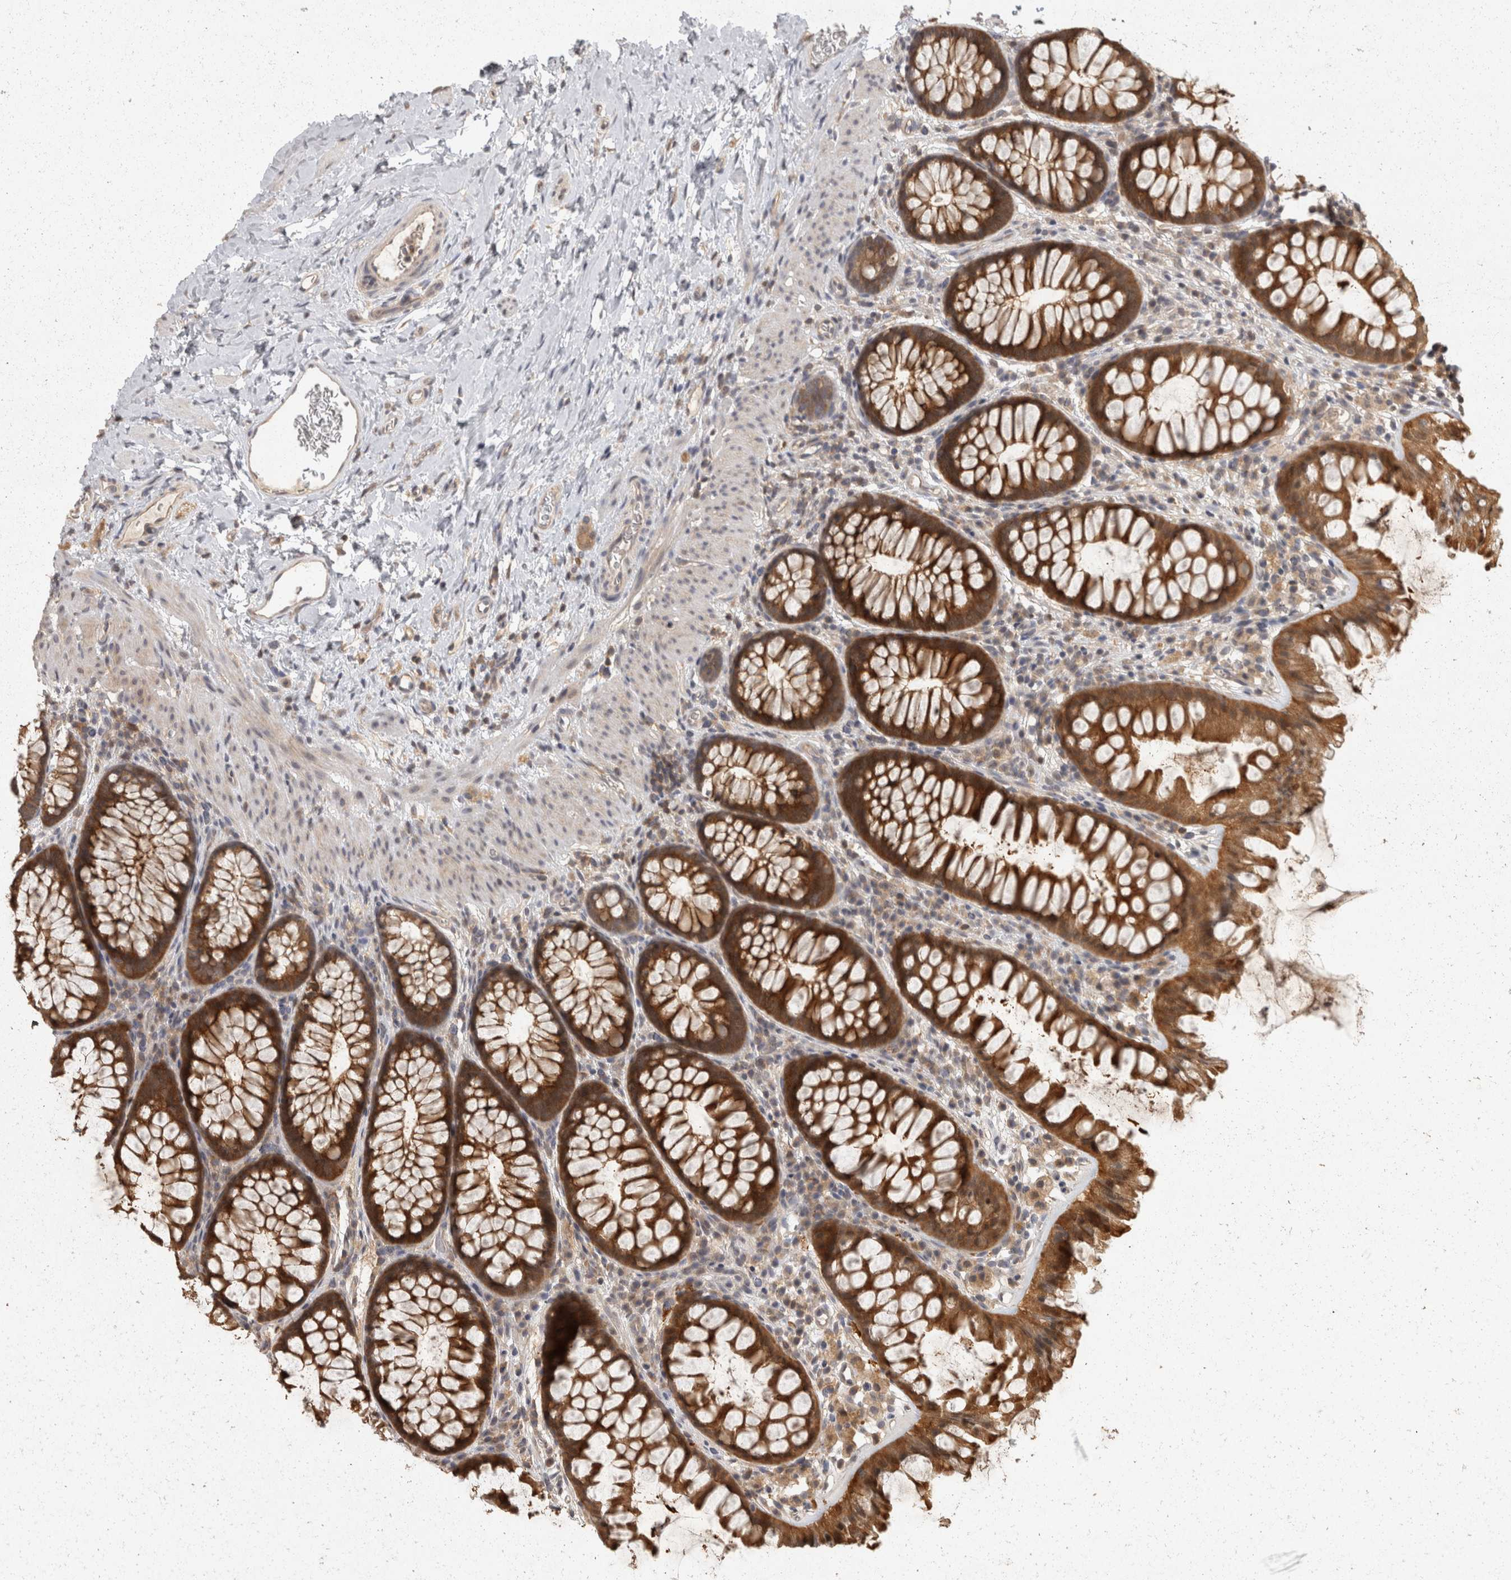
{"staining": {"intensity": "weak", "quantity": ">75%", "location": "cytoplasmic/membranous"}, "tissue": "colon", "cell_type": "Endothelial cells", "image_type": "normal", "snomed": [{"axis": "morphology", "description": "Normal tissue, NOS"}, {"axis": "topography", "description": "Colon"}], "caption": "Benign colon exhibits weak cytoplasmic/membranous staining in about >75% of endothelial cells, visualized by immunohistochemistry. The staining was performed using DAB, with brown indicating positive protein expression. Nuclei are stained blue with hematoxylin.", "gene": "ACAT2", "patient": {"sex": "female", "age": 62}}